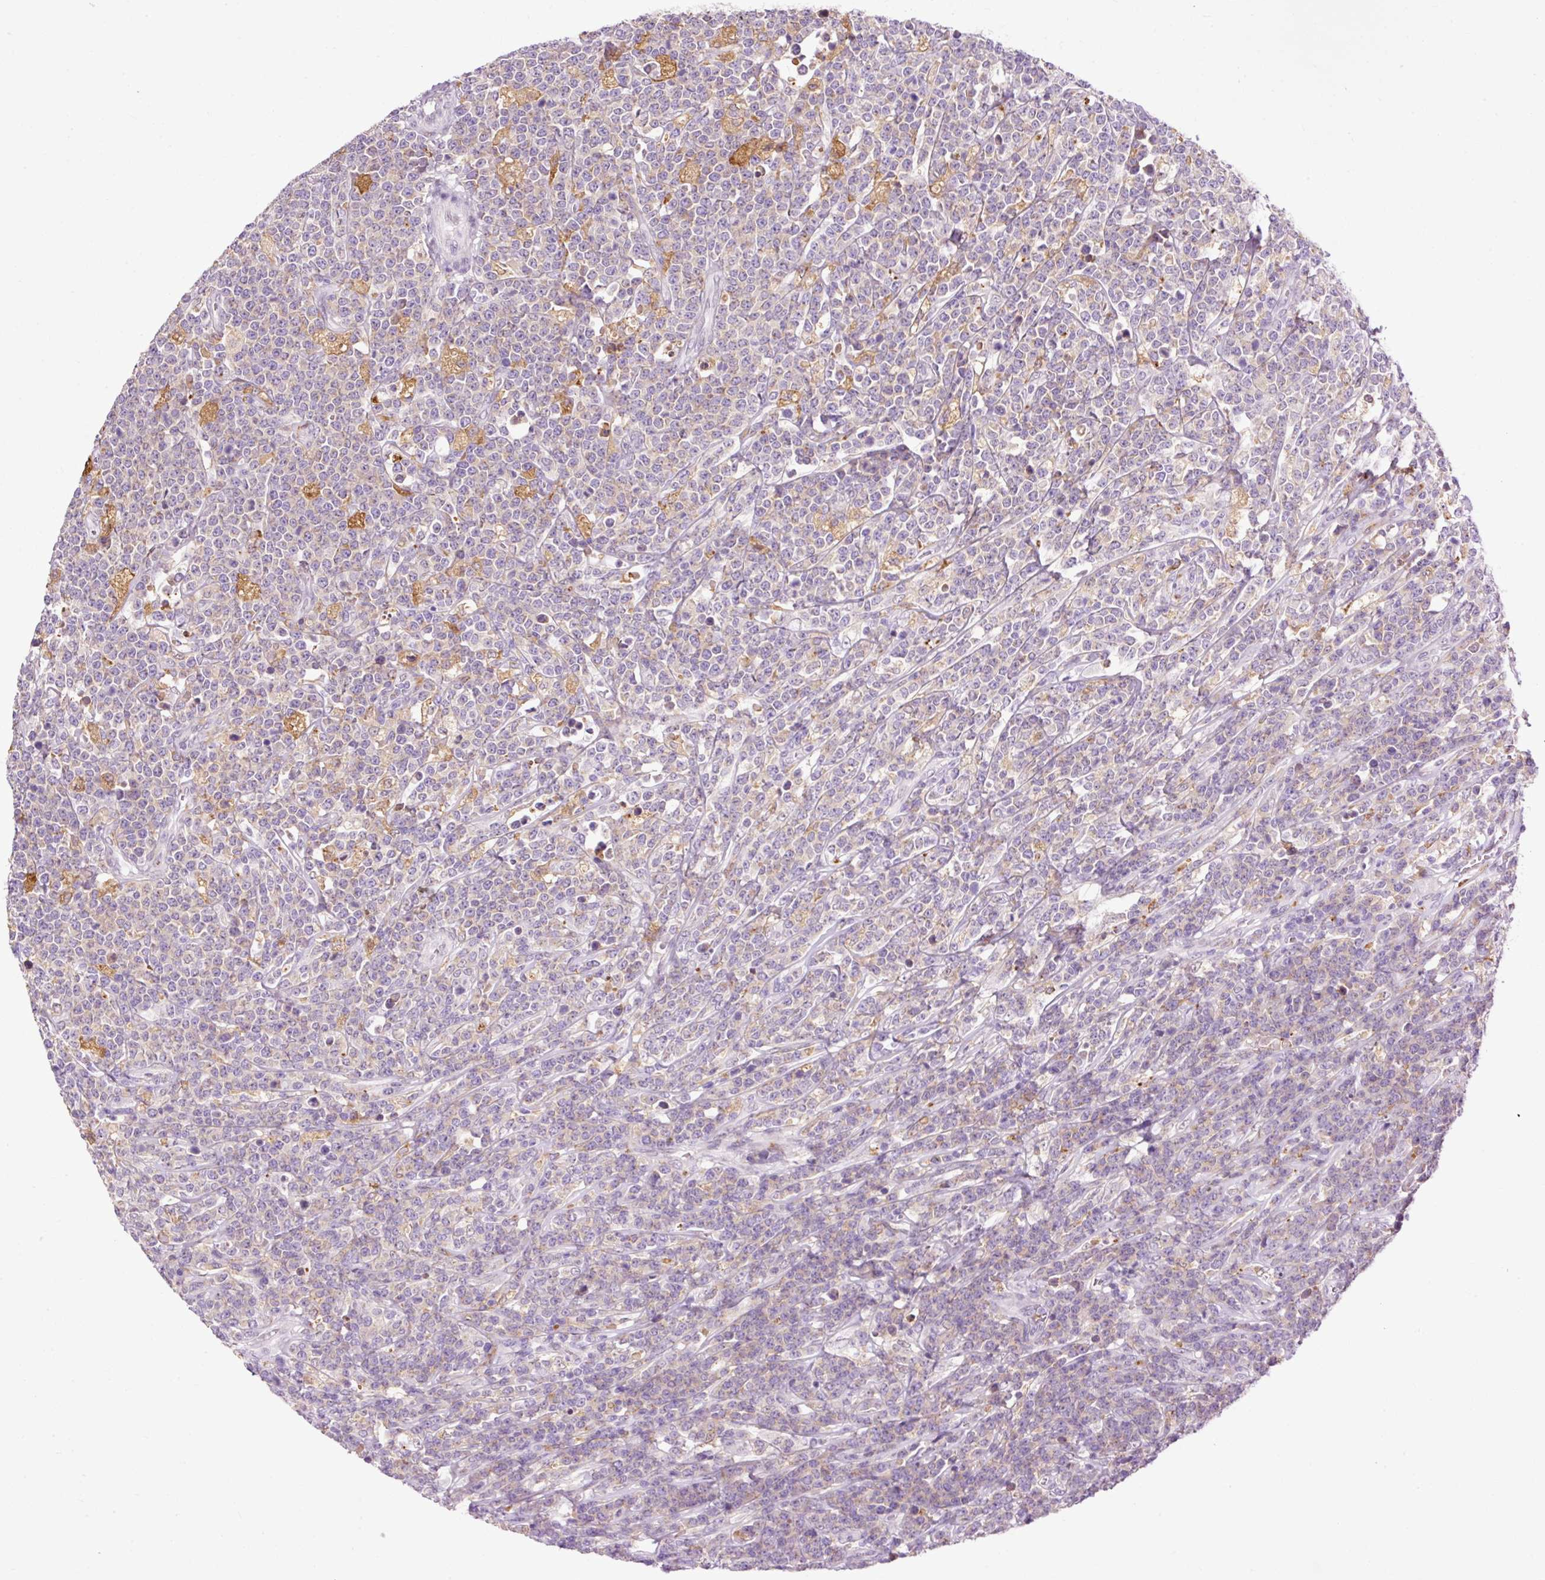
{"staining": {"intensity": "negative", "quantity": "none", "location": "none"}, "tissue": "lymphoma", "cell_type": "Tumor cells", "image_type": "cancer", "snomed": [{"axis": "morphology", "description": "Malignant lymphoma, non-Hodgkin's type, High grade"}, {"axis": "topography", "description": "Small intestine"}], "caption": "This photomicrograph is of lymphoma stained with immunohistochemistry to label a protein in brown with the nuclei are counter-stained blue. There is no staining in tumor cells.", "gene": "LY86", "patient": {"sex": "male", "age": 8}}